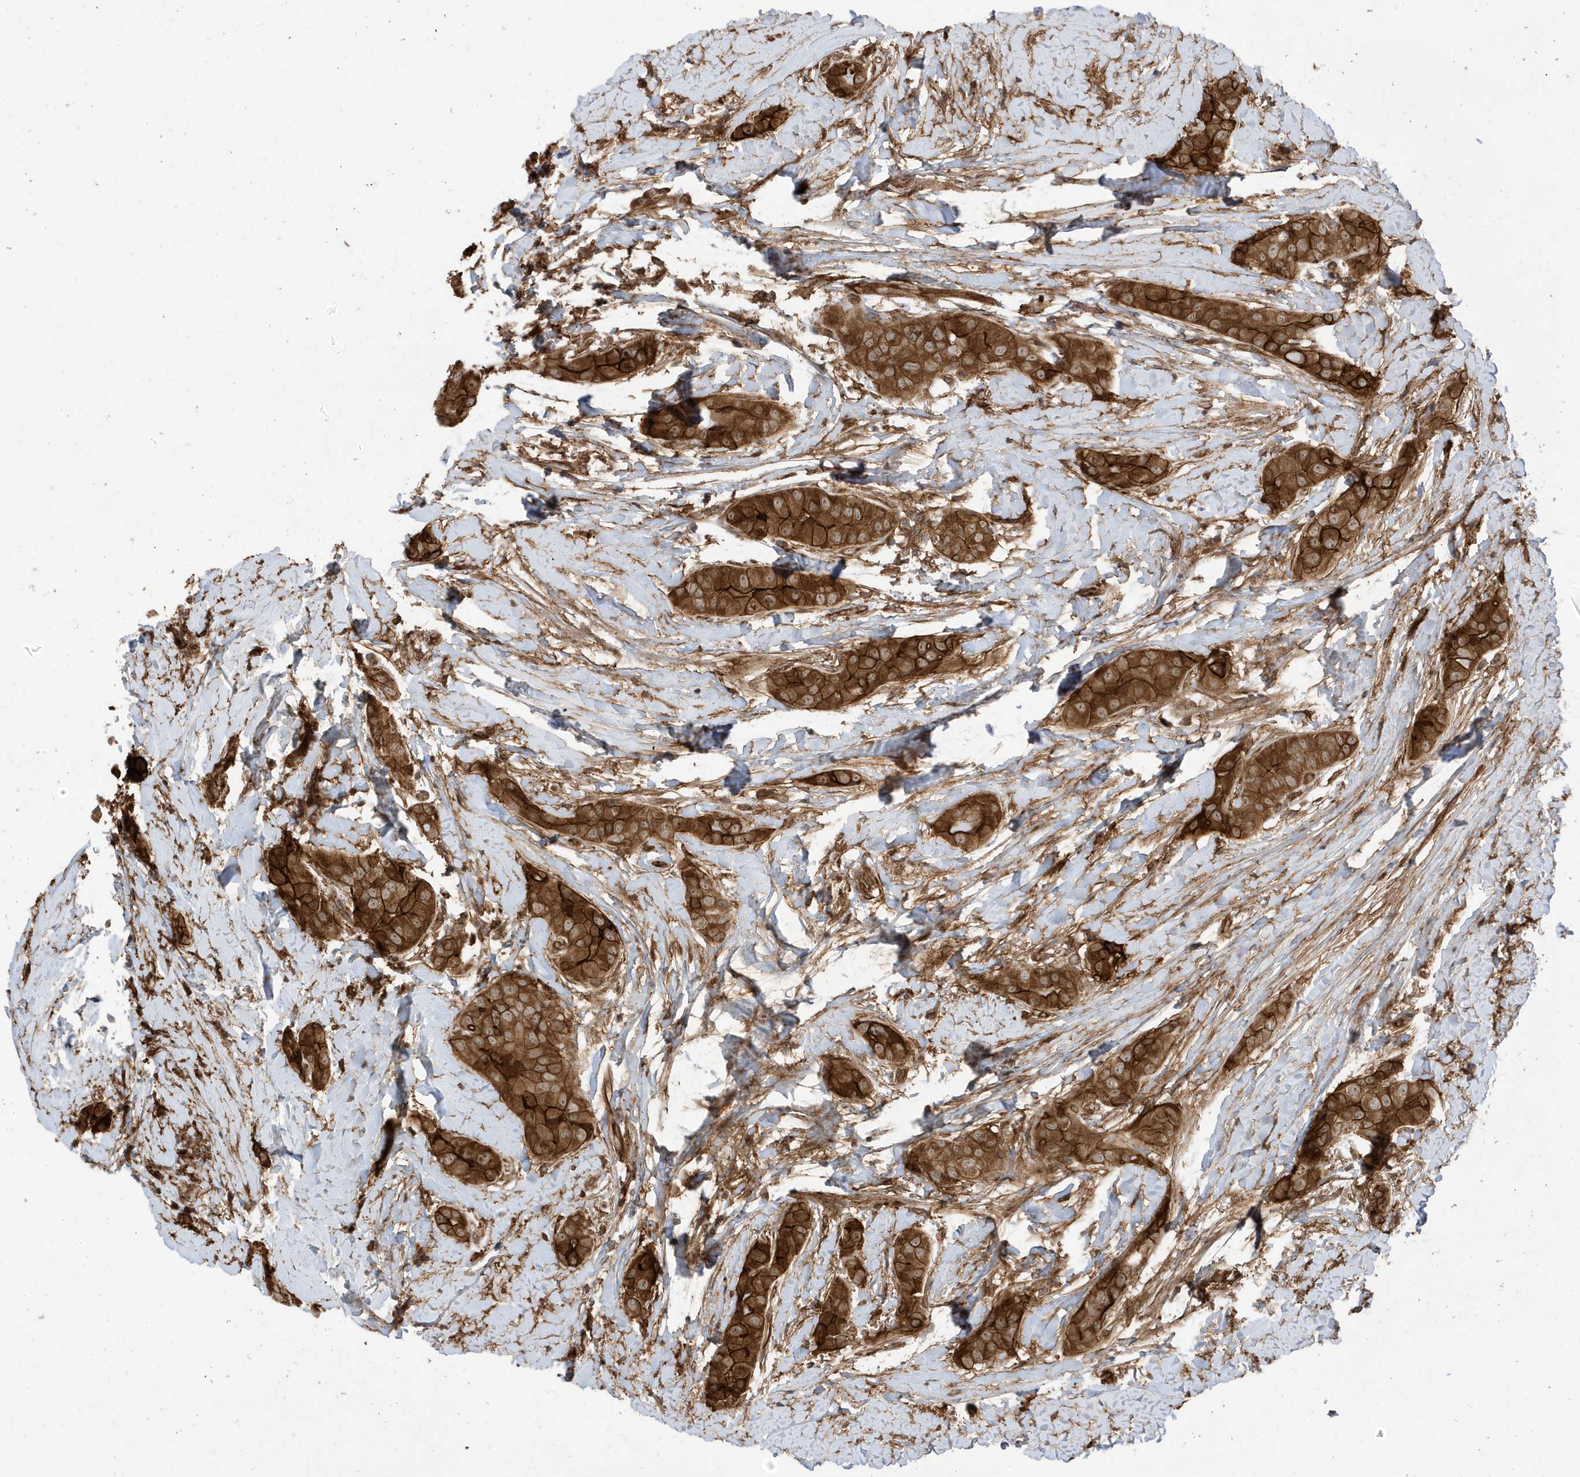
{"staining": {"intensity": "strong", "quantity": ">75%", "location": "cytoplasmic/membranous"}, "tissue": "thyroid cancer", "cell_type": "Tumor cells", "image_type": "cancer", "snomed": [{"axis": "morphology", "description": "Papillary adenocarcinoma, NOS"}, {"axis": "topography", "description": "Thyroid gland"}], "caption": "Tumor cells exhibit strong cytoplasmic/membranous expression in approximately >75% of cells in thyroid cancer. (IHC, brightfield microscopy, high magnification).", "gene": "CDC42EP3", "patient": {"sex": "male", "age": 33}}